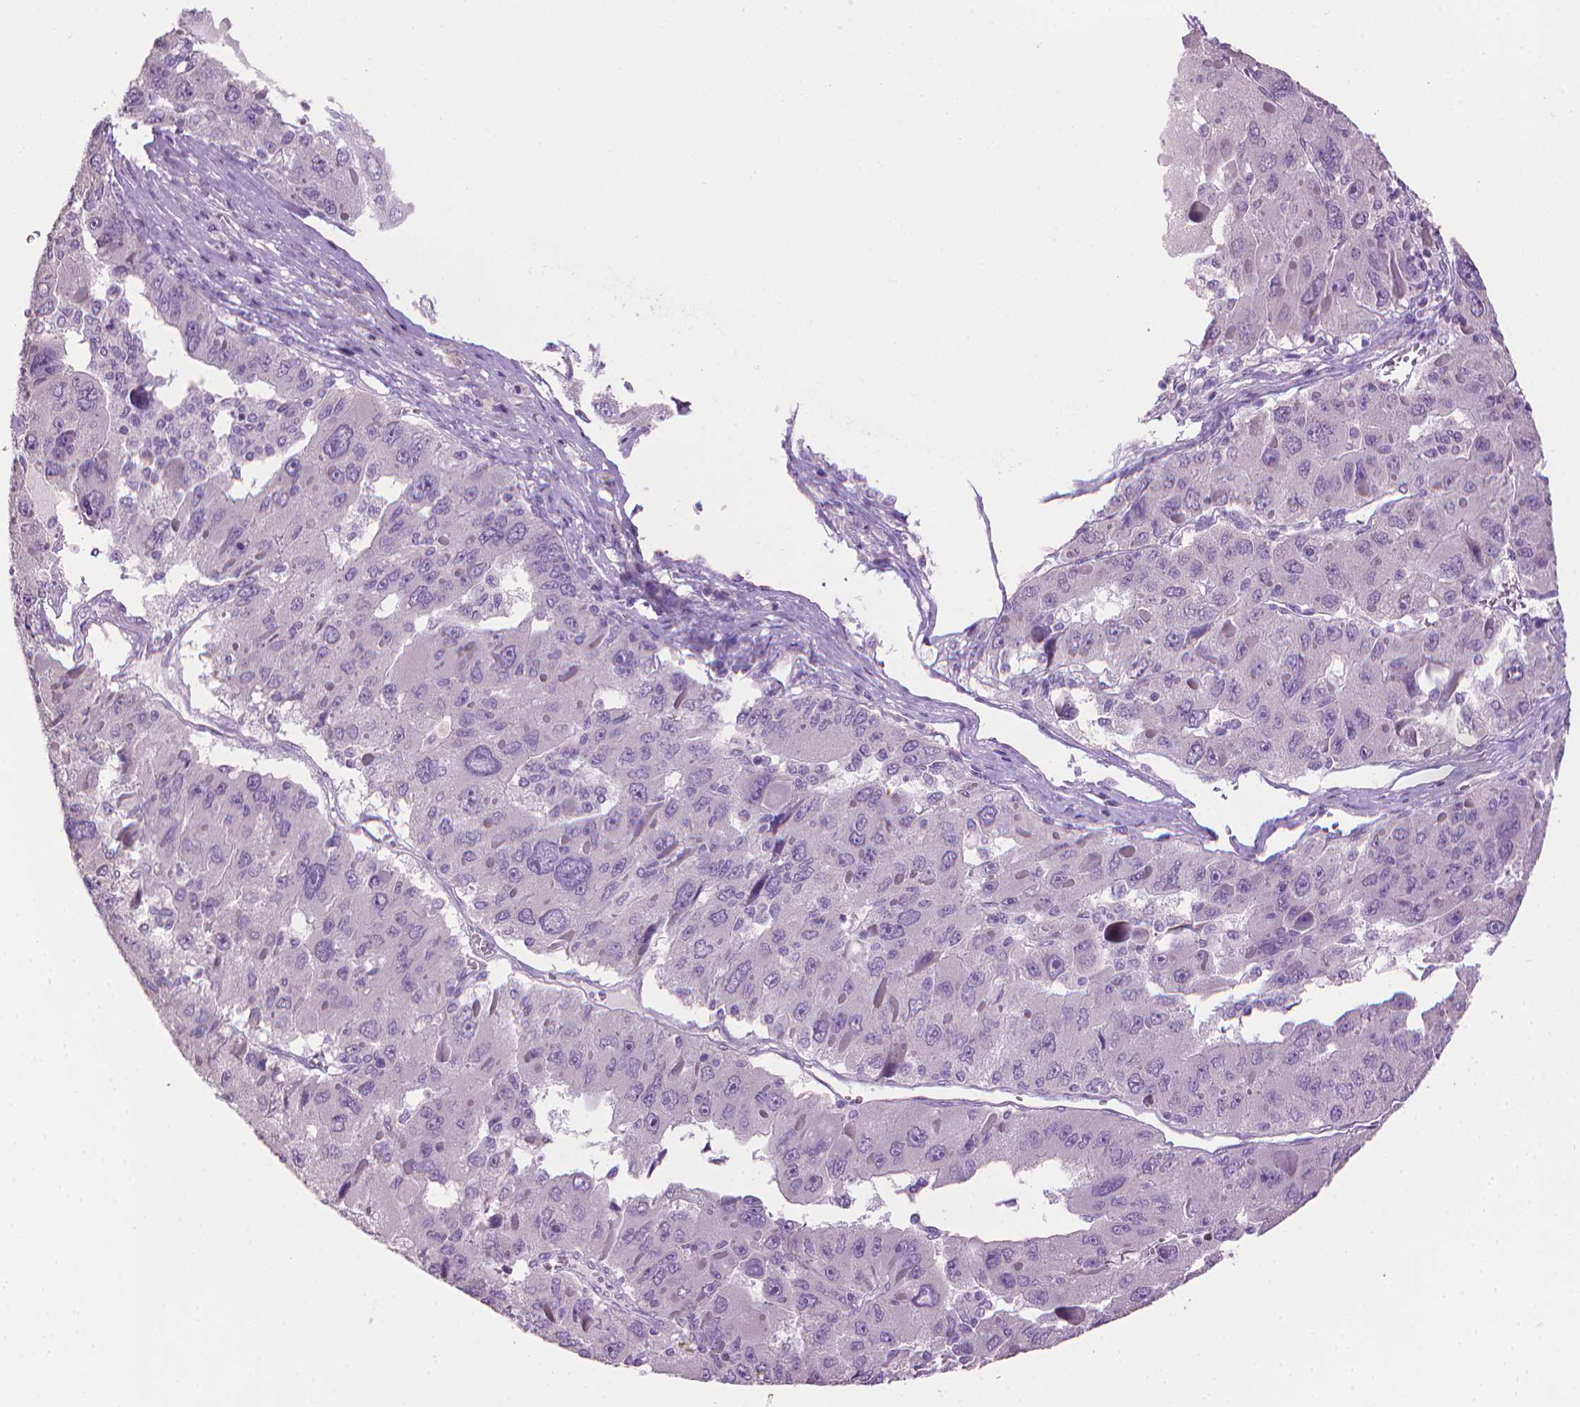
{"staining": {"intensity": "negative", "quantity": "none", "location": "none"}, "tissue": "liver cancer", "cell_type": "Tumor cells", "image_type": "cancer", "snomed": [{"axis": "morphology", "description": "Carcinoma, Hepatocellular, NOS"}, {"axis": "topography", "description": "Liver"}], "caption": "A high-resolution micrograph shows immunohistochemistry (IHC) staining of hepatocellular carcinoma (liver), which displays no significant expression in tumor cells.", "gene": "MLANA", "patient": {"sex": "female", "age": 41}}